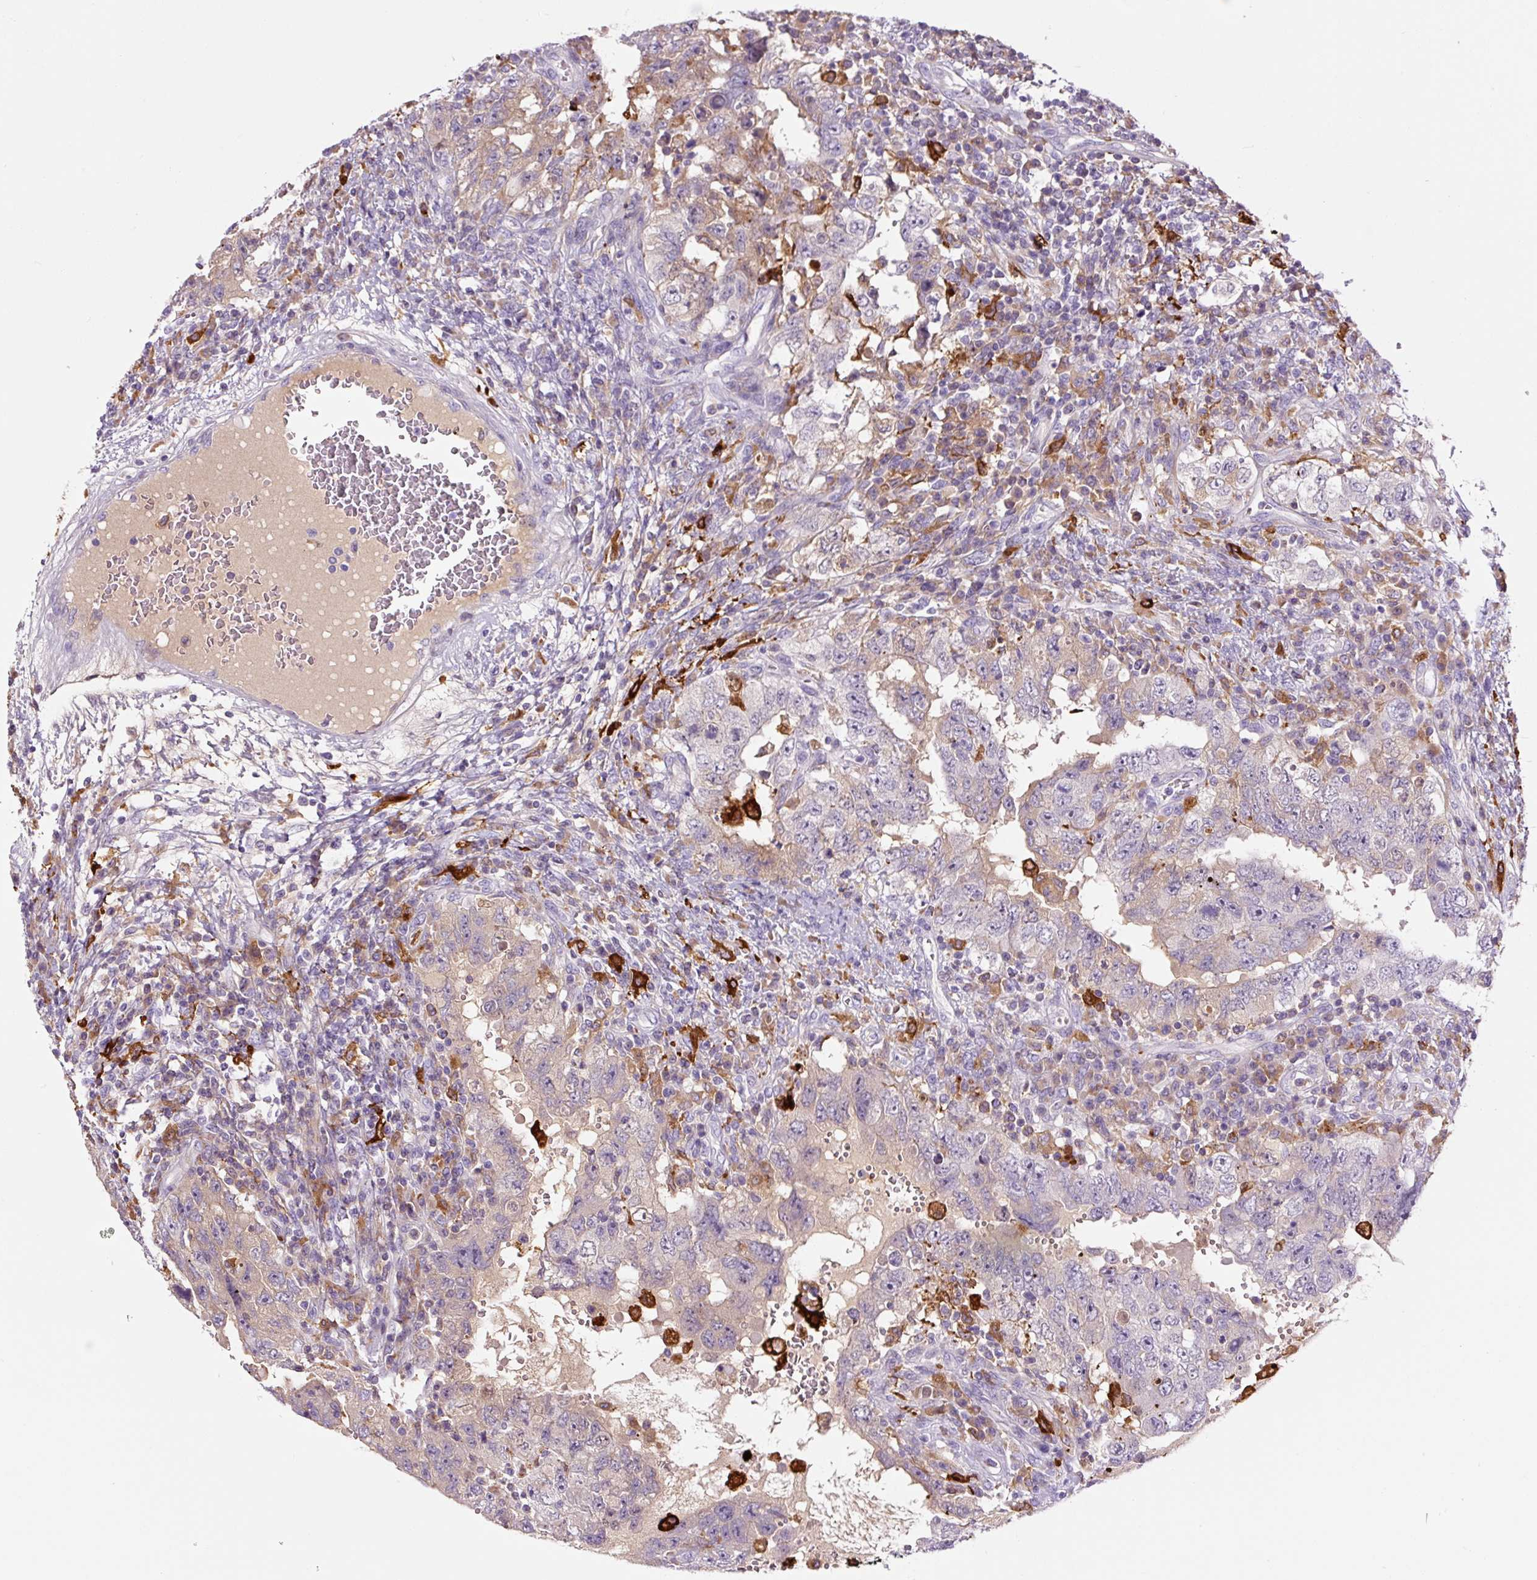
{"staining": {"intensity": "moderate", "quantity": "25%-75%", "location": "cytoplasmic/membranous"}, "tissue": "testis cancer", "cell_type": "Tumor cells", "image_type": "cancer", "snomed": [{"axis": "morphology", "description": "Carcinoma, Embryonal, NOS"}, {"axis": "topography", "description": "Testis"}], "caption": "Immunohistochemical staining of human testis embryonal carcinoma demonstrates medium levels of moderate cytoplasmic/membranous protein expression in approximately 25%-75% of tumor cells.", "gene": "FUT10", "patient": {"sex": "male", "age": 26}}